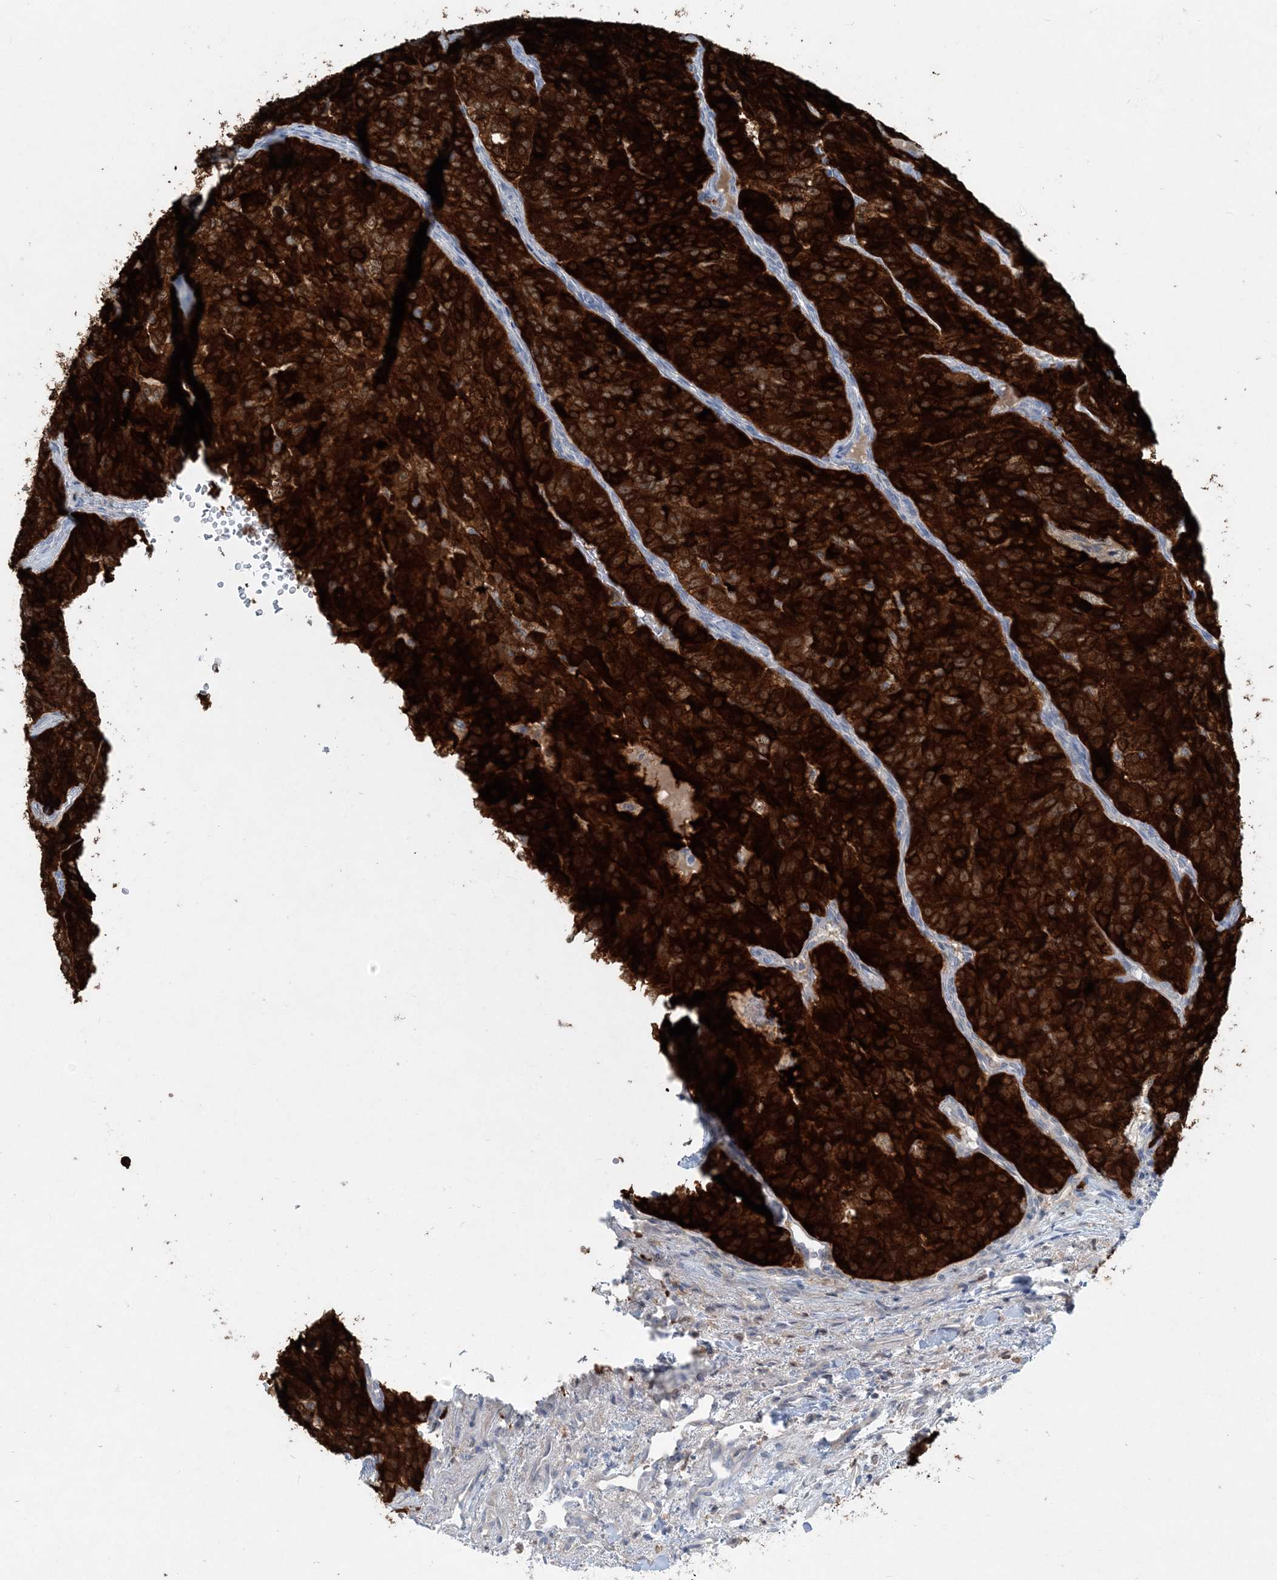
{"staining": {"intensity": "strong", "quantity": ">75%", "location": "cytoplasmic/membranous"}, "tissue": "renal cancer", "cell_type": "Tumor cells", "image_type": "cancer", "snomed": [{"axis": "morphology", "description": "Adenocarcinoma, NOS"}, {"axis": "topography", "description": "Kidney"}], "caption": "Renal adenocarcinoma stained with a protein marker reveals strong staining in tumor cells.", "gene": "ARMH1", "patient": {"sex": "female", "age": 63}}